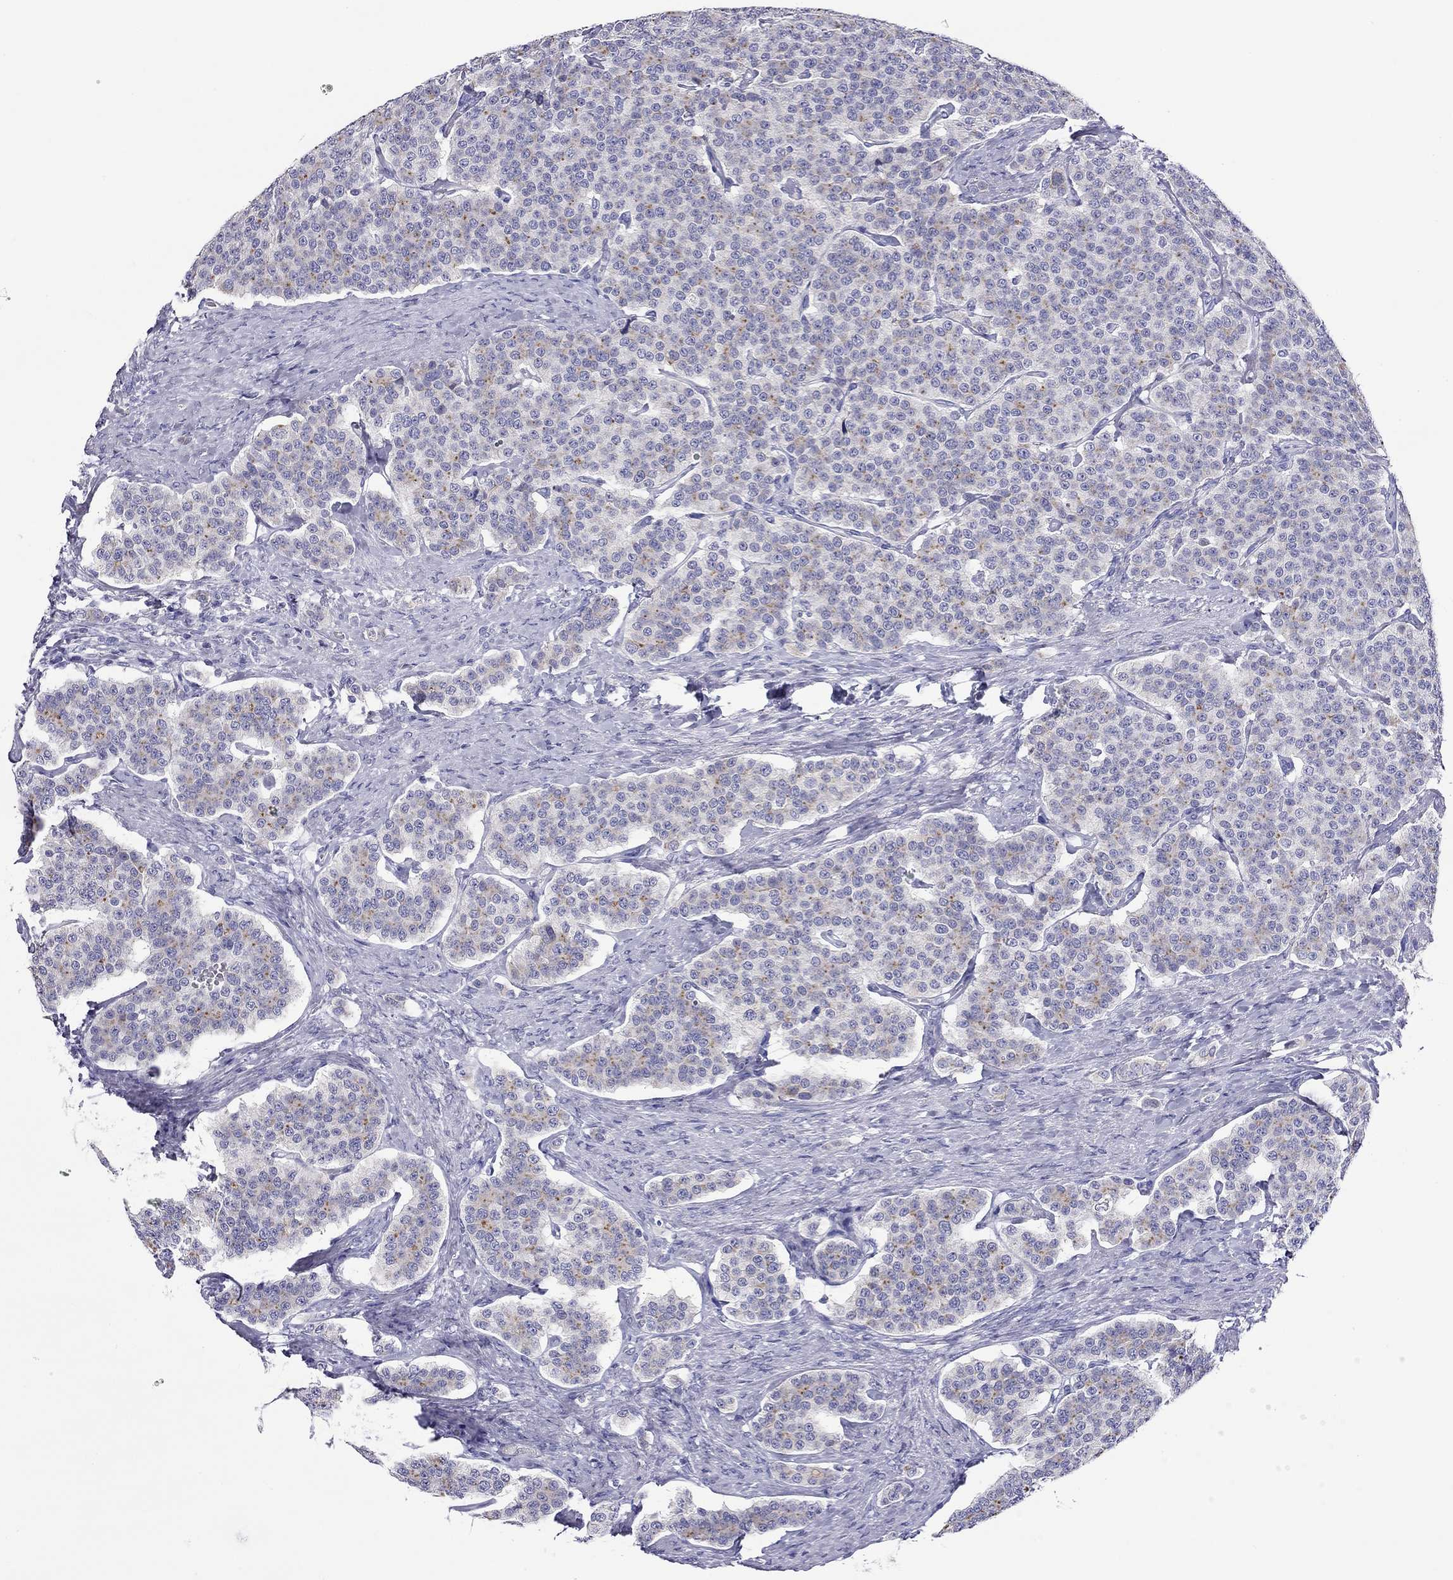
{"staining": {"intensity": "weak", "quantity": "<25%", "location": "cytoplasmic/membranous"}, "tissue": "carcinoid", "cell_type": "Tumor cells", "image_type": "cancer", "snomed": [{"axis": "morphology", "description": "Carcinoid, malignant, NOS"}, {"axis": "topography", "description": "Small intestine"}], "caption": "This is an IHC micrograph of human carcinoid. There is no expression in tumor cells.", "gene": "SLC46A2", "patient": {"sex": "female", "age": 58}}